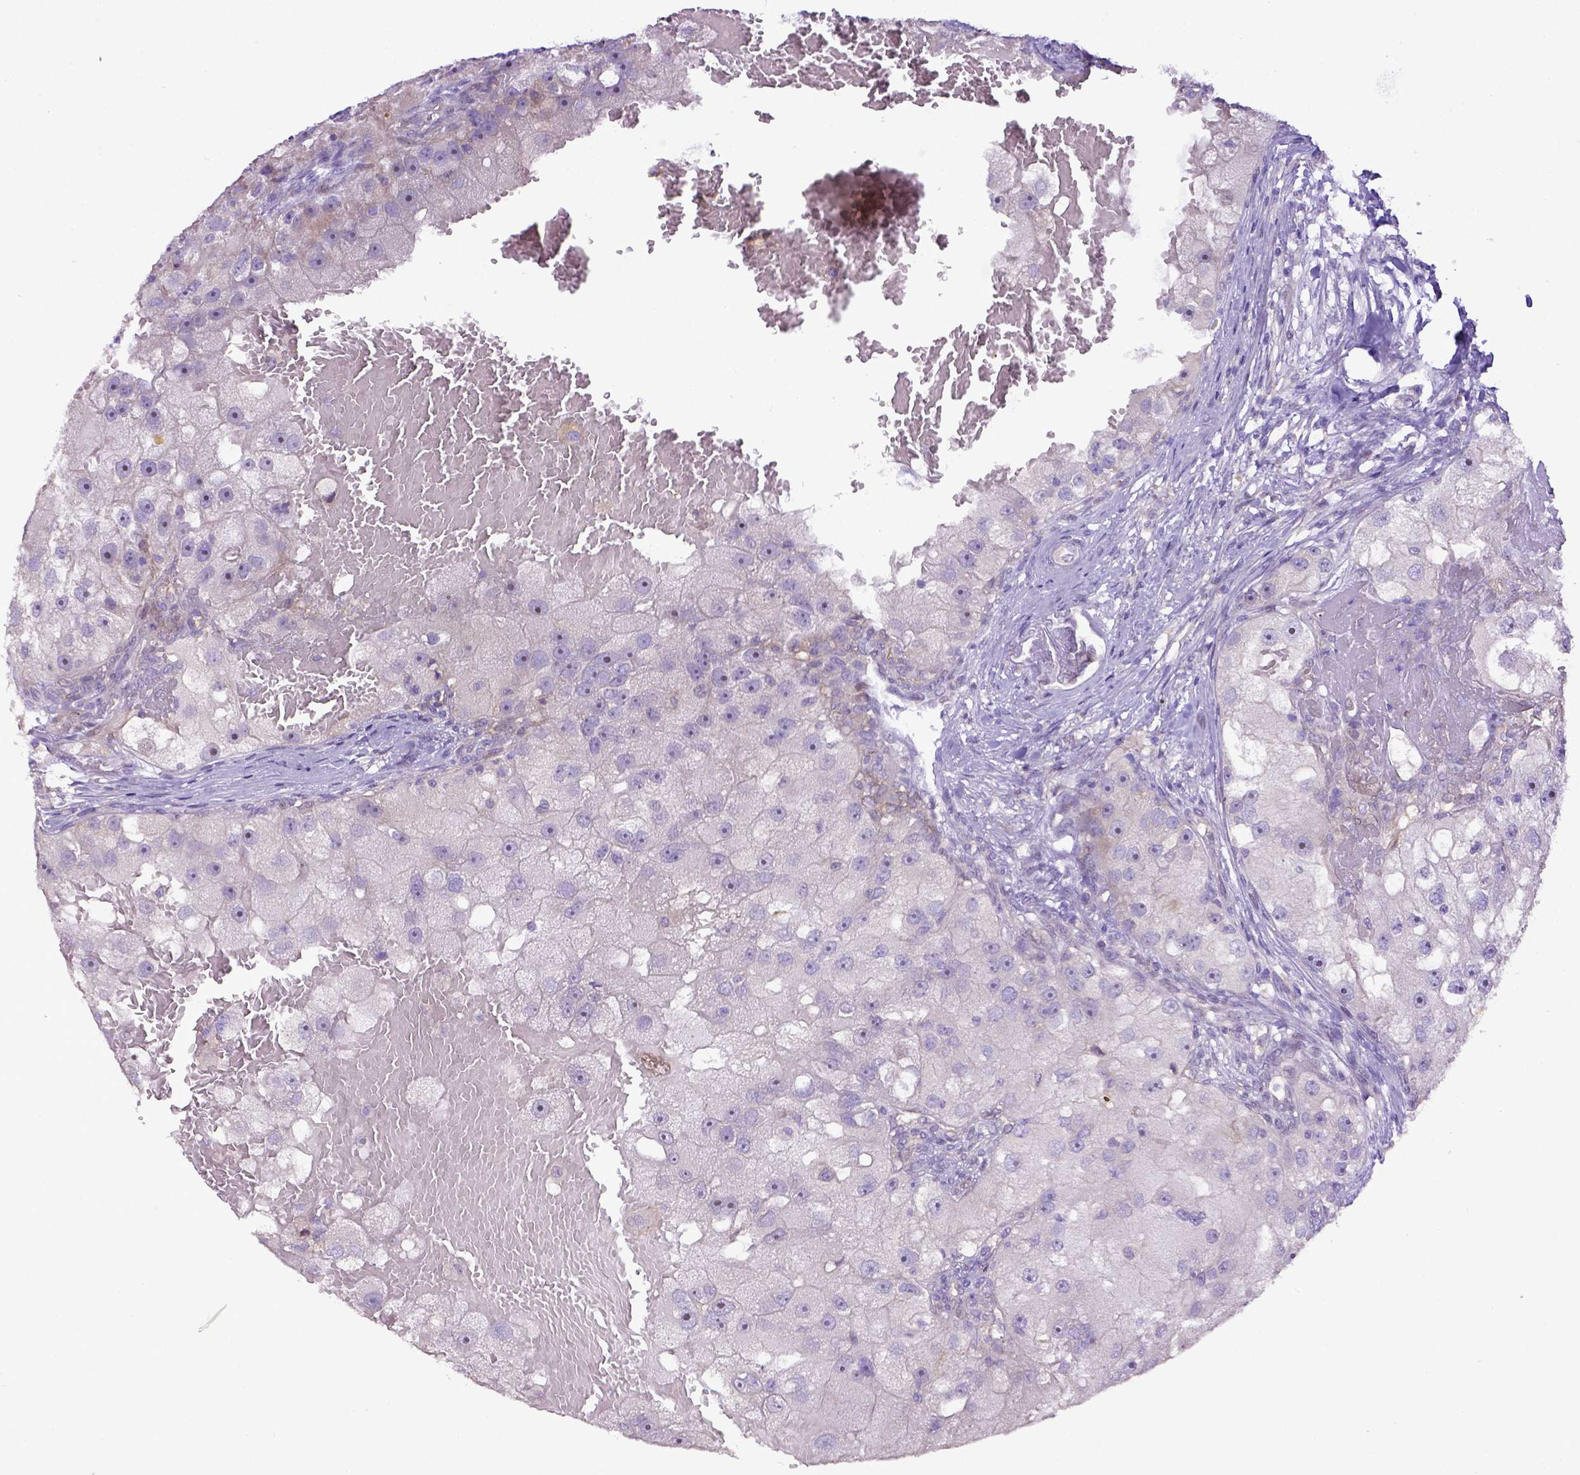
{"staining": {"intensity": "negative", "quantity": "none", "location": "none"}, "tissue": "renal cancer", "cell_type": "Tumor cells", "image_type": "cancer", "snomed": [{"axis": "morphology", "description": "Adenocarcinoma, NOS"}, {"axis": "topography", "description": "Kidney"}], "caption": "Human renal adenocarcinoma stained for a protein using immunohistochemistry (IHC) exhibits no staining in tumor cells.", "gene": "CD40", "patient": {"sex": "male", "age": 63}}